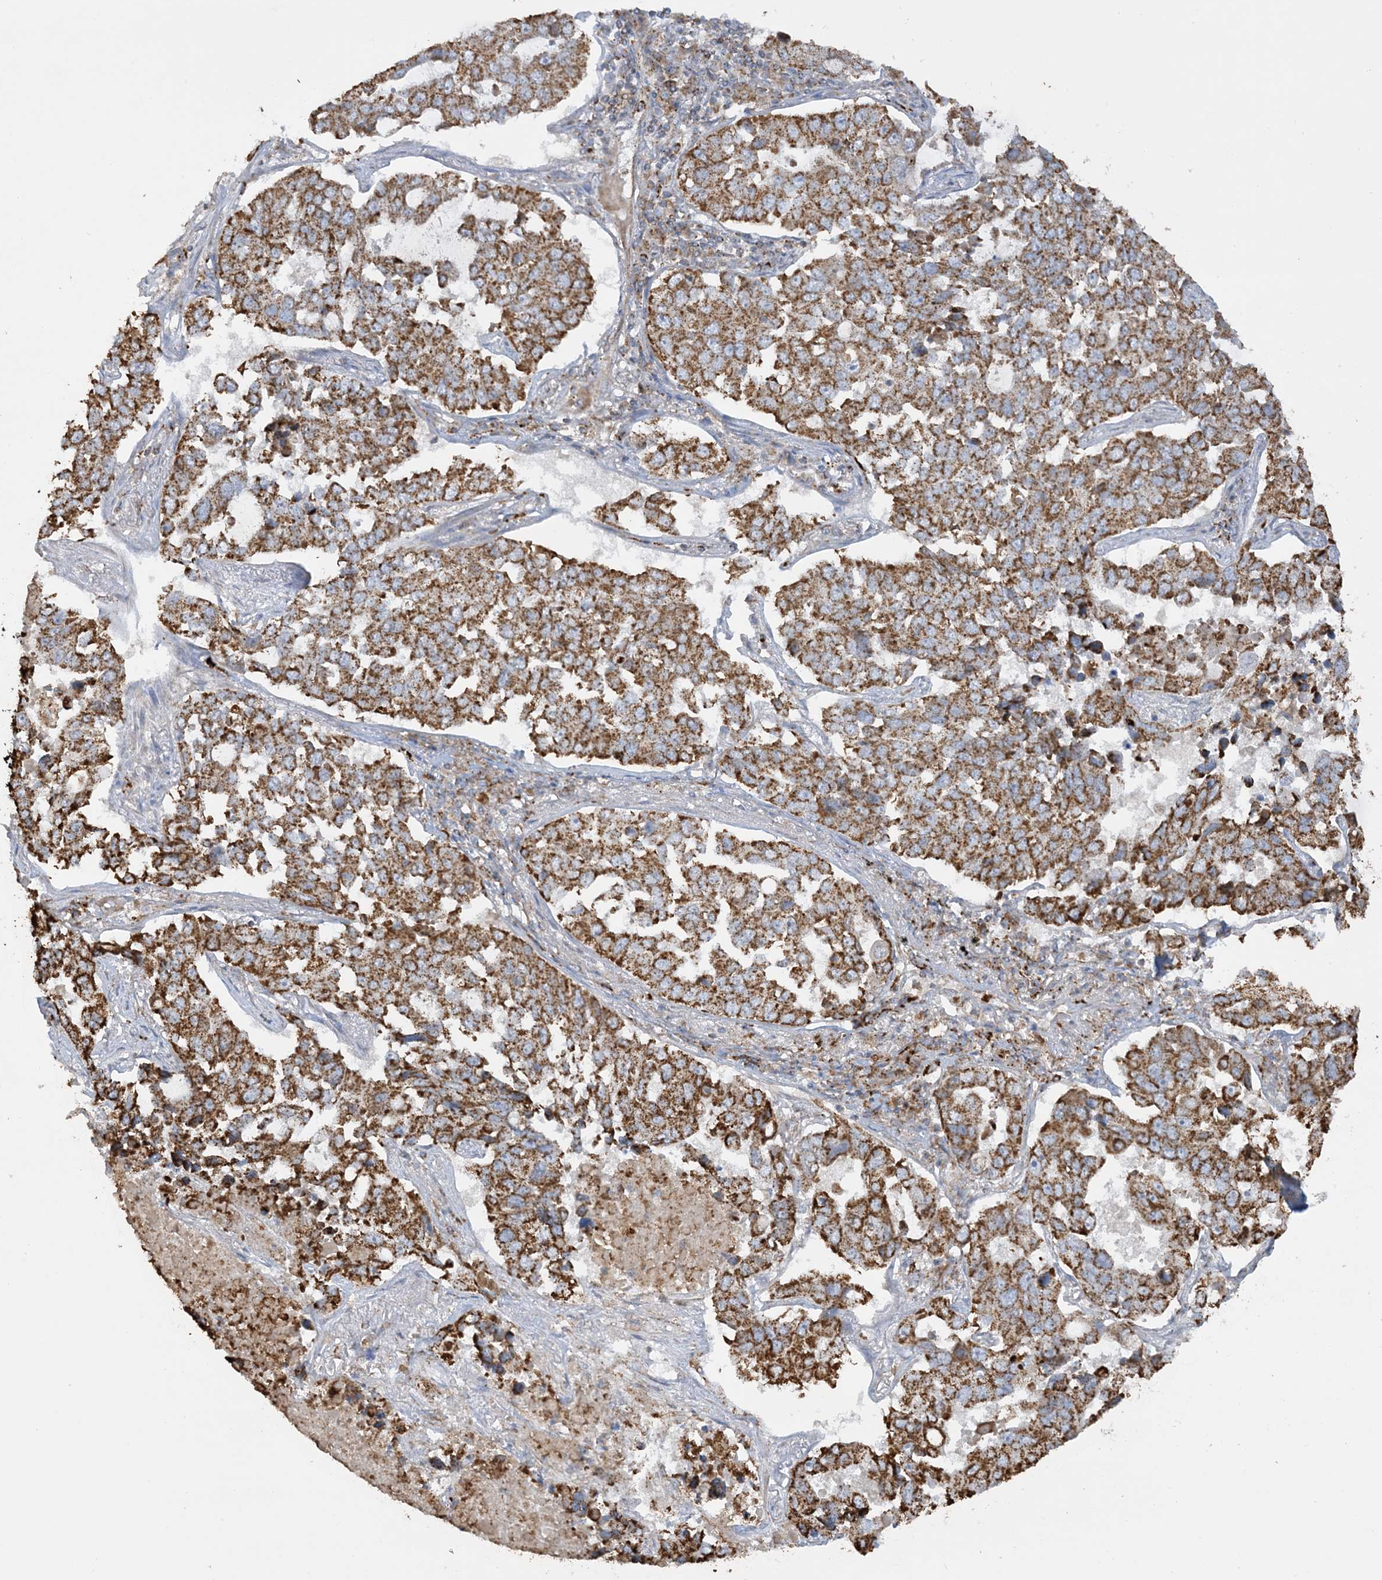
{"staining": {"intensity": "moderate", "quantity": ">75%", "location": "cytoplasmic/membranous"}, "tissue": "lung cancer", "cell_type": "Tumor cells", "image_type": "cancer", "snomed": [{"axis": "morphology", "description": "Adenocarcinoma, NOS"}, {"axis": "topography", "description": "Lung"}], "caption": "The immunohistochemical stain labels moderate cytoplasmic/membranous expression in tumor cells of lung cancer tissue. (IHC, brightfield microscopy, high magnification).", "gene": "AGA", "patient": {"sex": "male", "age": 64}}